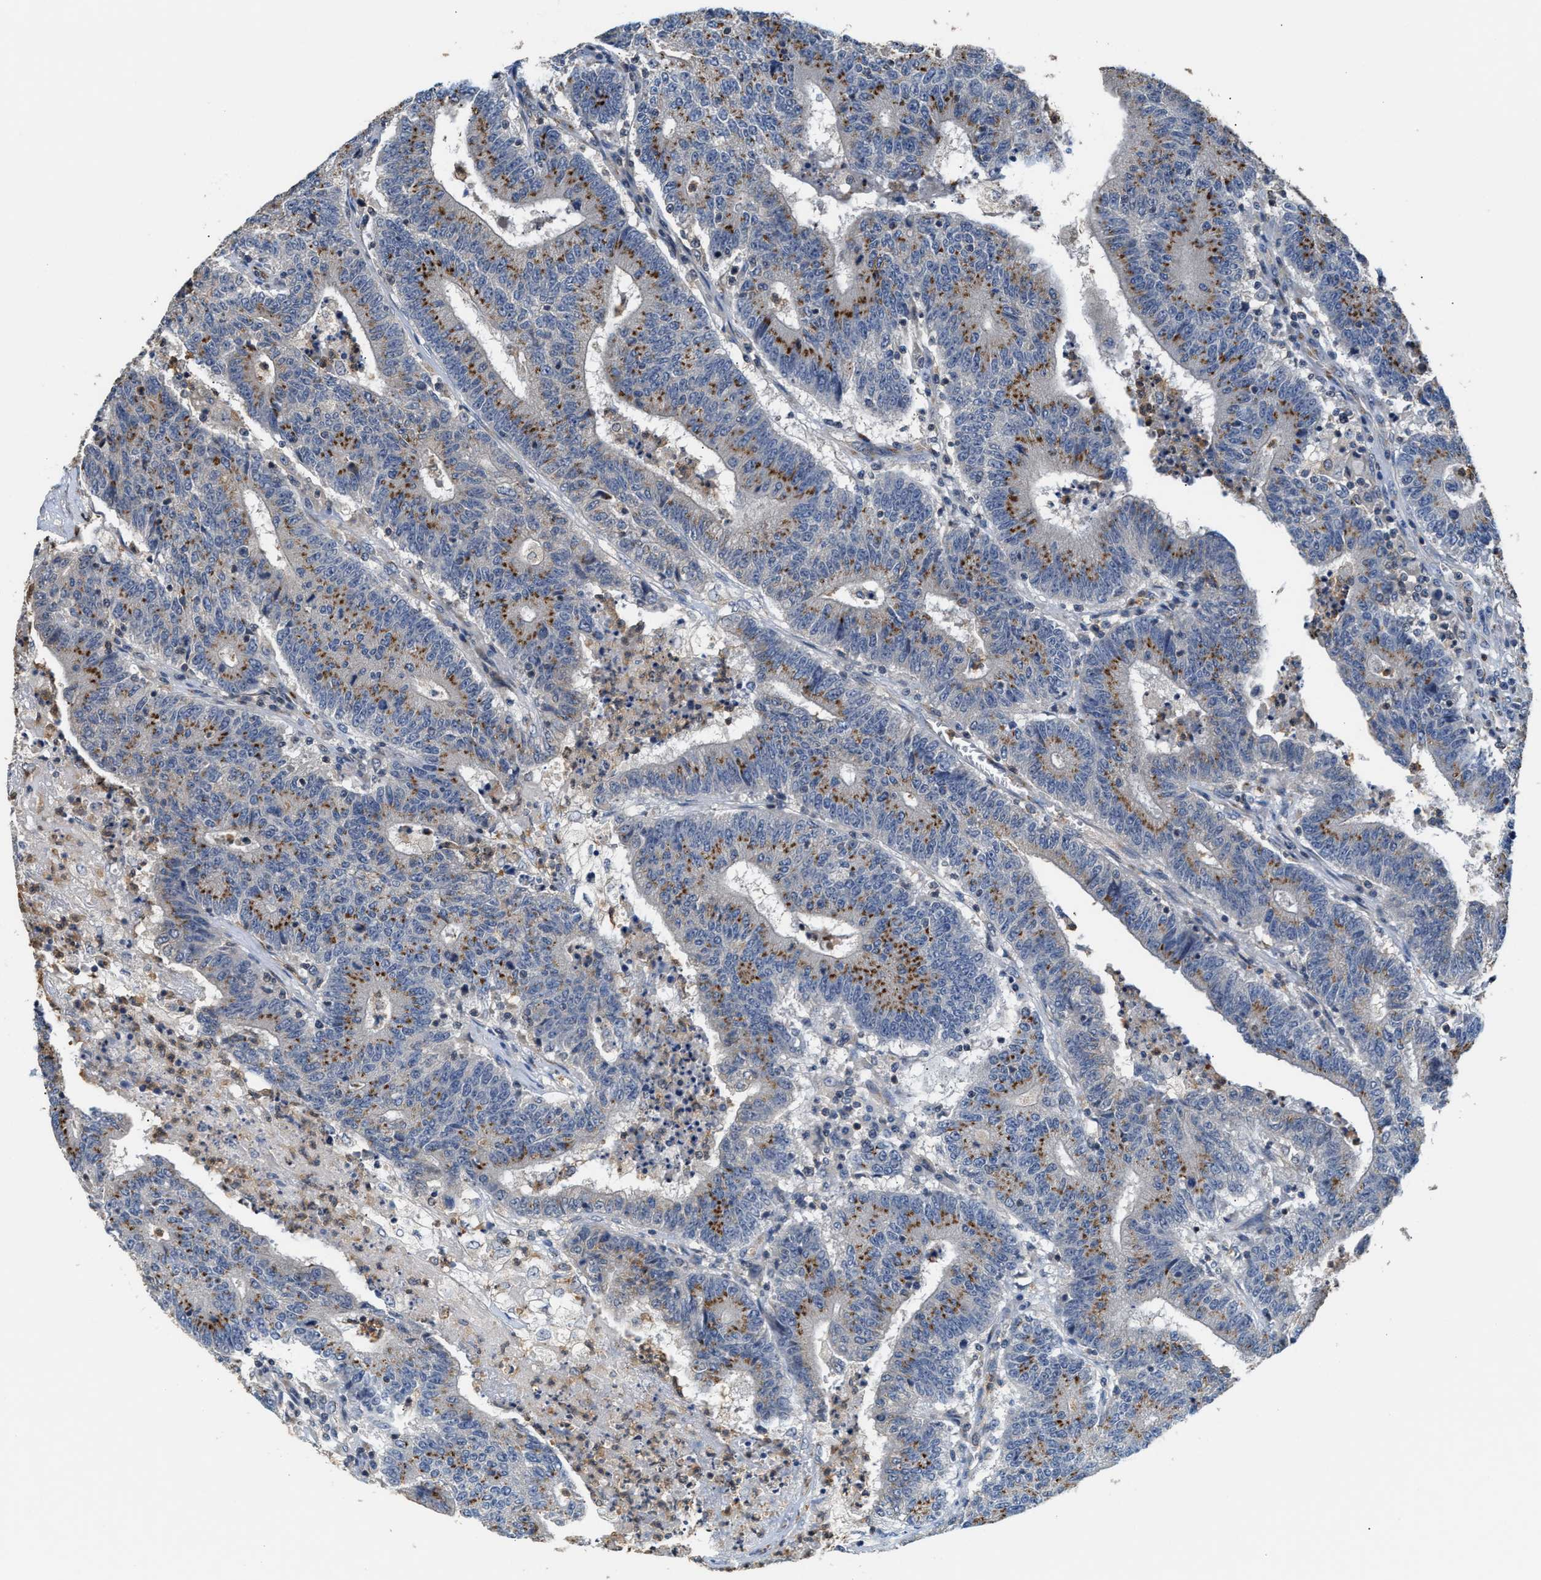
{"staining": {"intensity": "strong", "quantity": "25%-75%", "location": "cytoplasmic/membranous"}, "tissue": "colorectal cancer", "cell_type": "Tumor cells", "image_type": "cancer", "snomed": [{"axis": "morphology", "description": "Normal tissue, NOS"}, {"axis": "morphology", "description": "Adenocarcinoma, NOS"}, {"axis": "topography", "description": "Colon"}], "caption": "Colorectal adenocarcinoma was stained to show a protein in brown. There is high levels of strong cytoplasmic/membranous positivity in about 25%-75% of tumor cells.", "gene": "CHUK", "patient": {"sex": "female", "age": 75}}